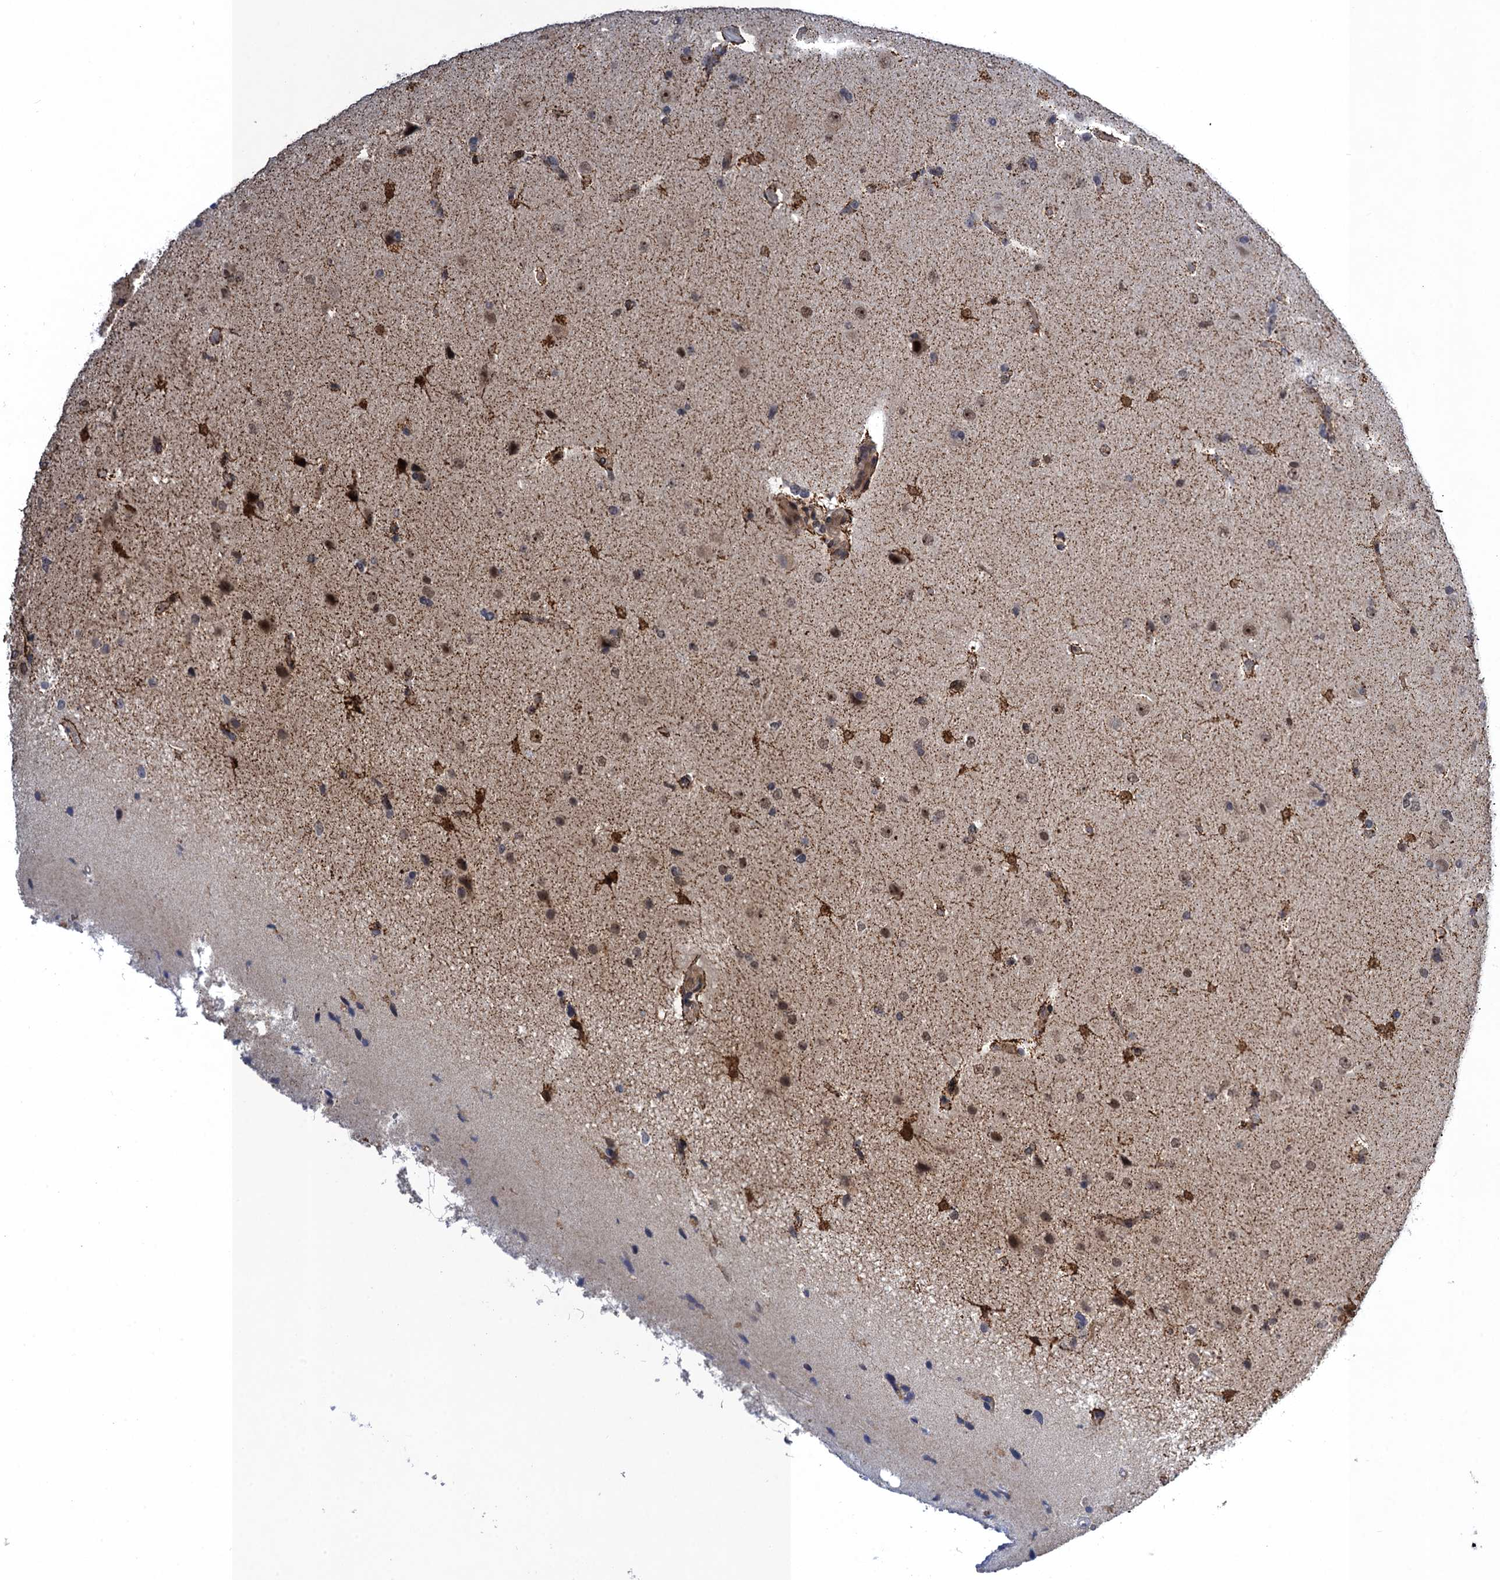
{"staining": {"intensity": "weak", "quantity": "25%-75%", "location": "nuclear"}, "tissue": "glioma", "cell_type": "Tumor cells", "image_type": "cancer", "snomed": [{"axis": "morphology", "description": "Glioma, malignant, High grade"}, {"axis": "topography", "description": "Brain"}], "caption": "Glioma stained with a protein marker shows weak staining in tumor cells.", "gene": "ZAR1L", "patient": {"sex": "male", "age": 72}}